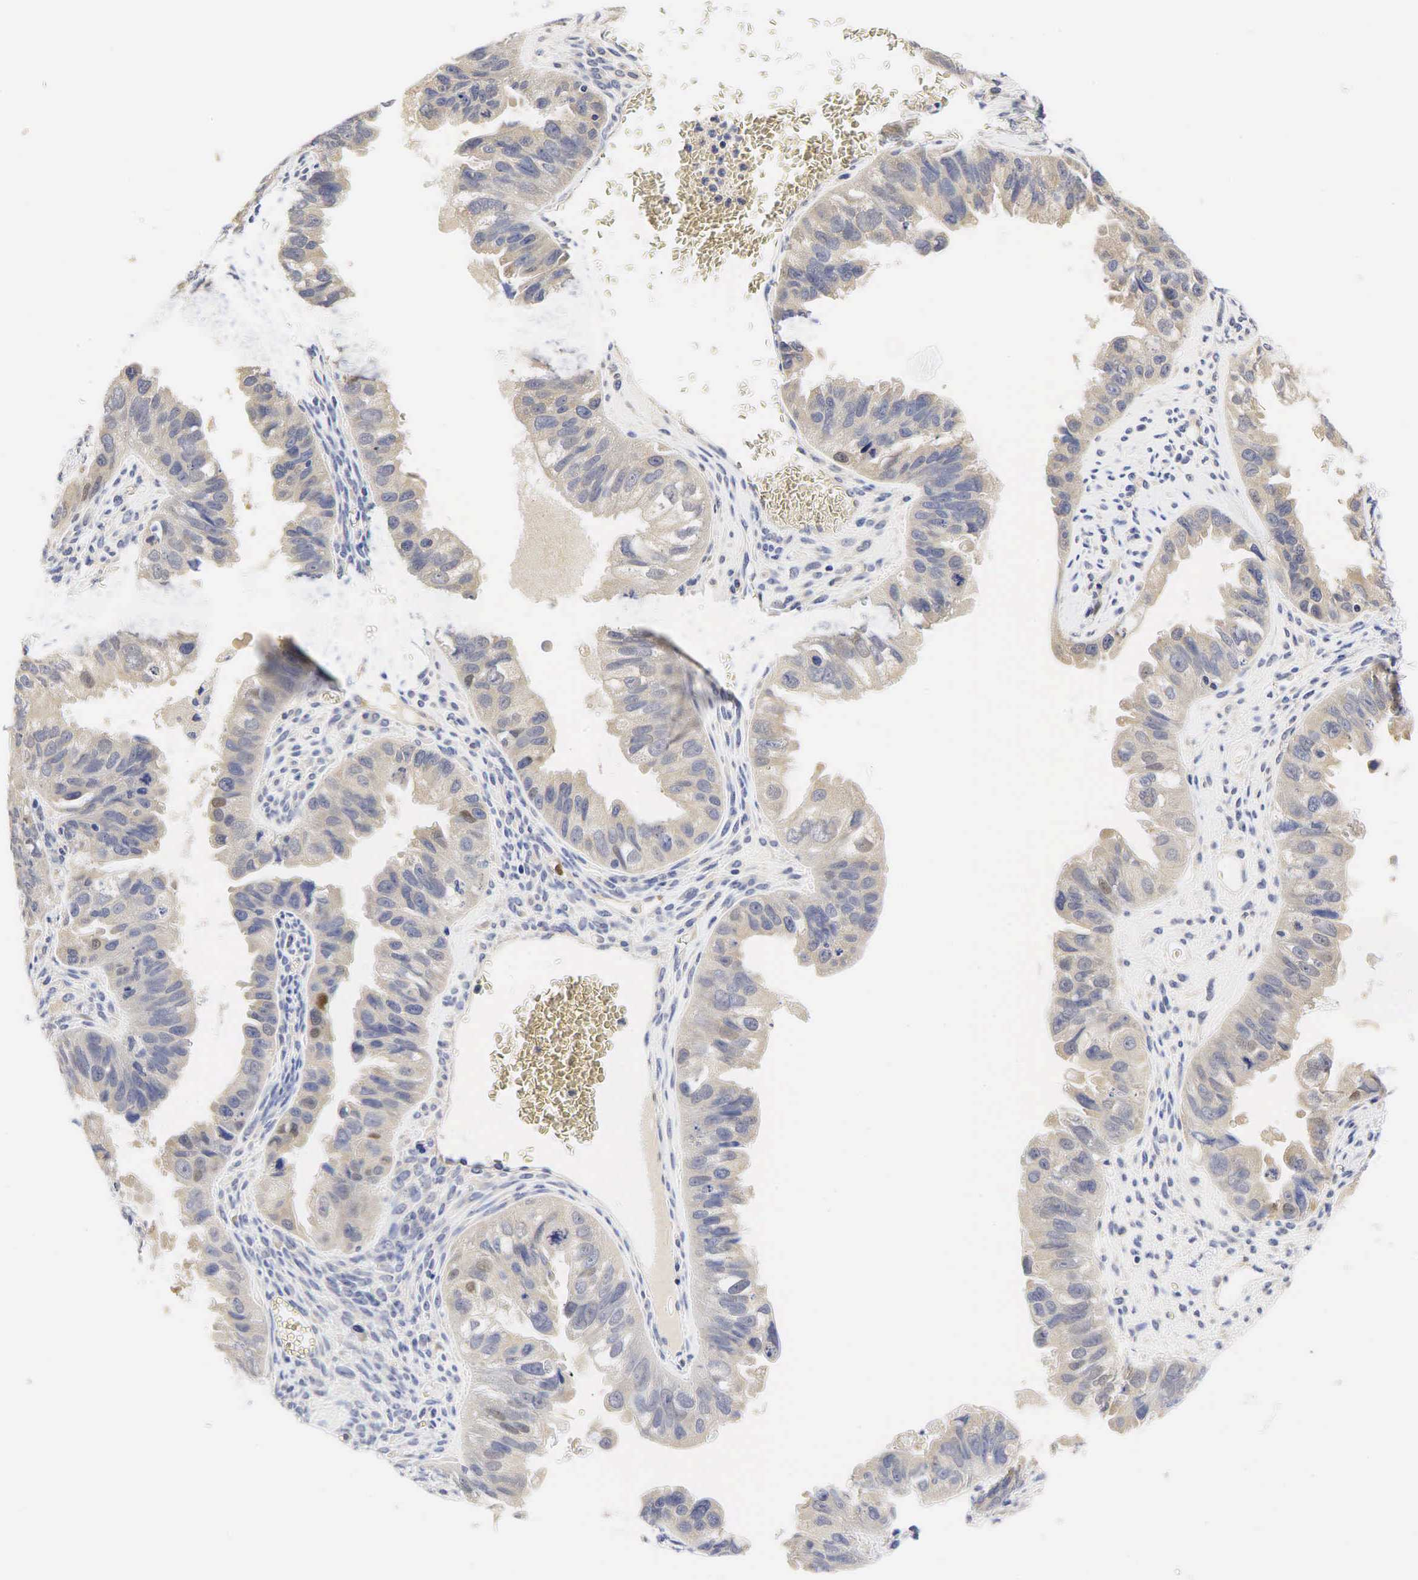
{"staining": {"intensity": "weak", "quantity": "<25%", "location": "nuclear"}, "tissue": "ovarian cancer", "cell_type": "Tumor cells", "image_type": "cancer", "snomed": [{"axis": "morphology", "description": "Carcinoma, endometroid"}, {"axis": "topography", "description": "Ovary"}], "caption": "An IHC histopathology image of endometroid carcinoma (ovarian) is shown. There is no staining in tumor cells of endometroid carcinoma (ovarian).", "gene": "CCND1", "patient": {"sex": "female", "age": 85}}